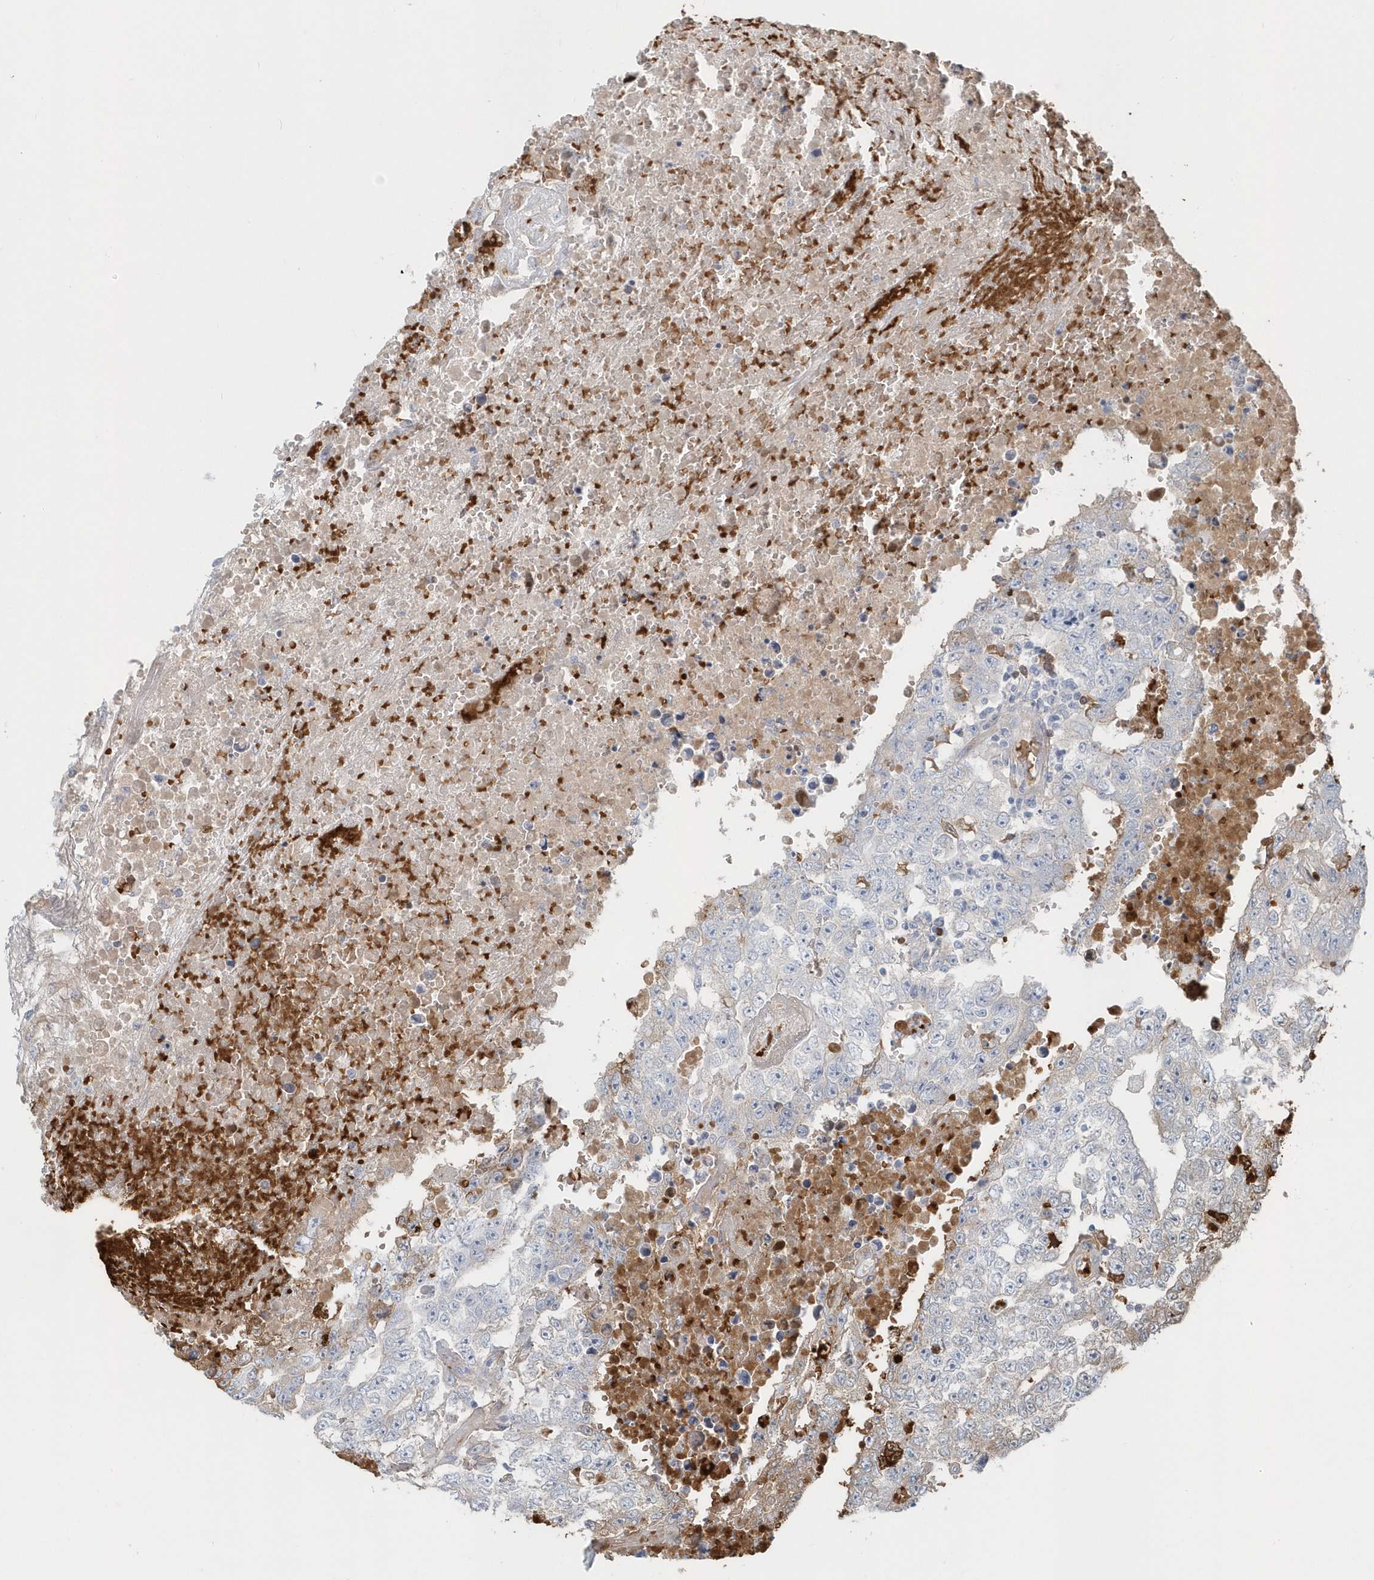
{"staining": {"intensity": "negative", "quantity": "none", "location": "none"}, "tissue": "testis cancer", "cell_type": "Tumor cells", "image_type": "cancer", "snomed": [{"axis": "morphology", "description": "Carcinoma, Embryonal, NOS"}, {"axis": "topography", "description": "Testis"}], "caption": "DAB (3,3'-diaminobenzidine) immunohistochemical staining of testis cancer (embryonal carcinoma) shows no significant expression in tumor cells.", "gene": "HBA2", "patient": {"sex": "male", "age": 25}}